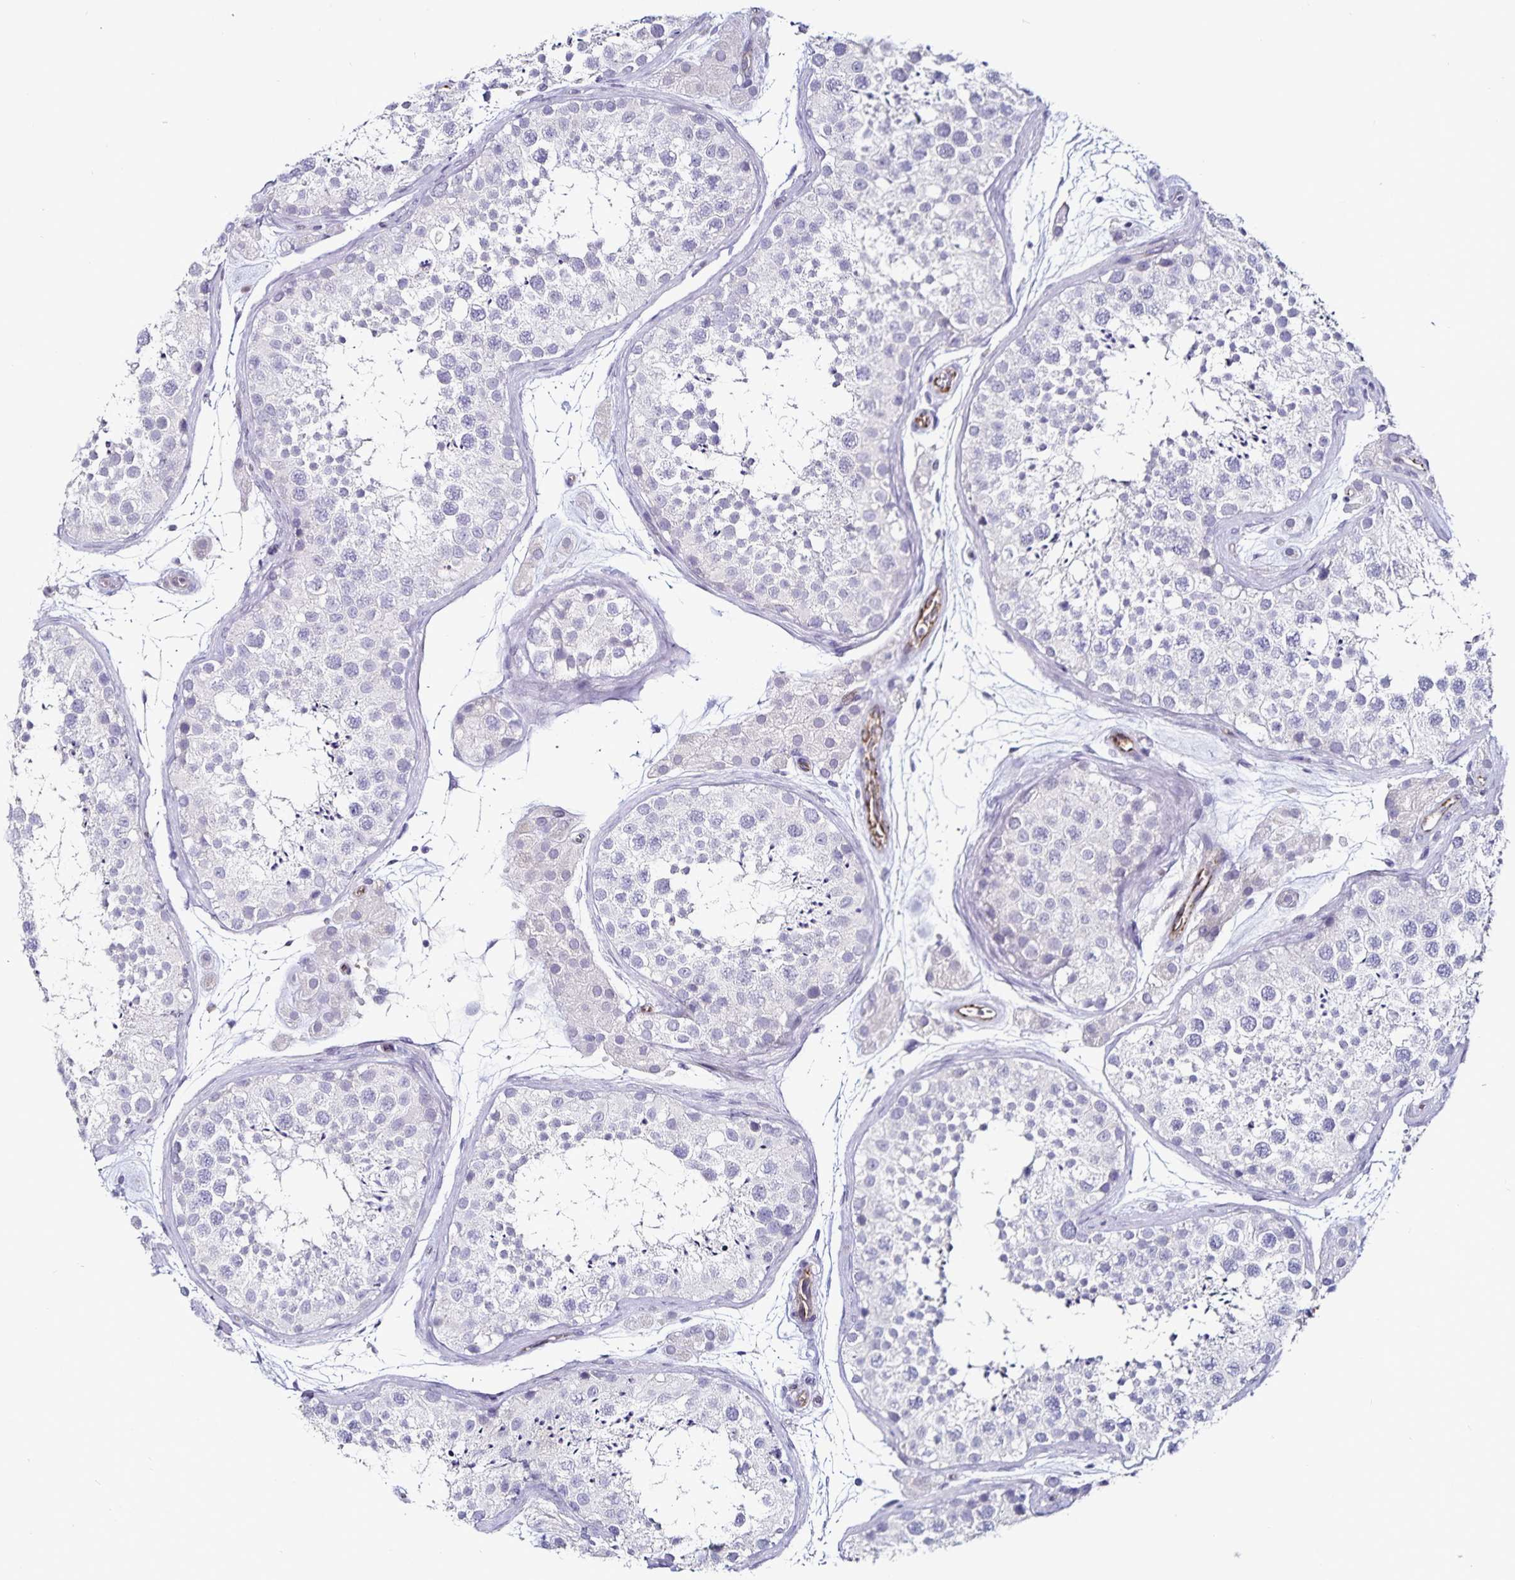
{"staining": {"intensity": "negative", "quantity": "none", "location": "none"}, "tissue": "testis", "cell_type": "Cells in seminiferous ducts", "image_type": "normal", "snomed": [{"axis": "morphology", "description": "Normal tissue, NOS"}, {"axis": "topography", "description": "Testis"}], "caption": "Testis stained for a protein using immunohistochemistry (IHC) exhibits no staining cells in seminiferous ducts.", "gene": "TSPAN7", "patient": {"sex": "male", "age": 41}}